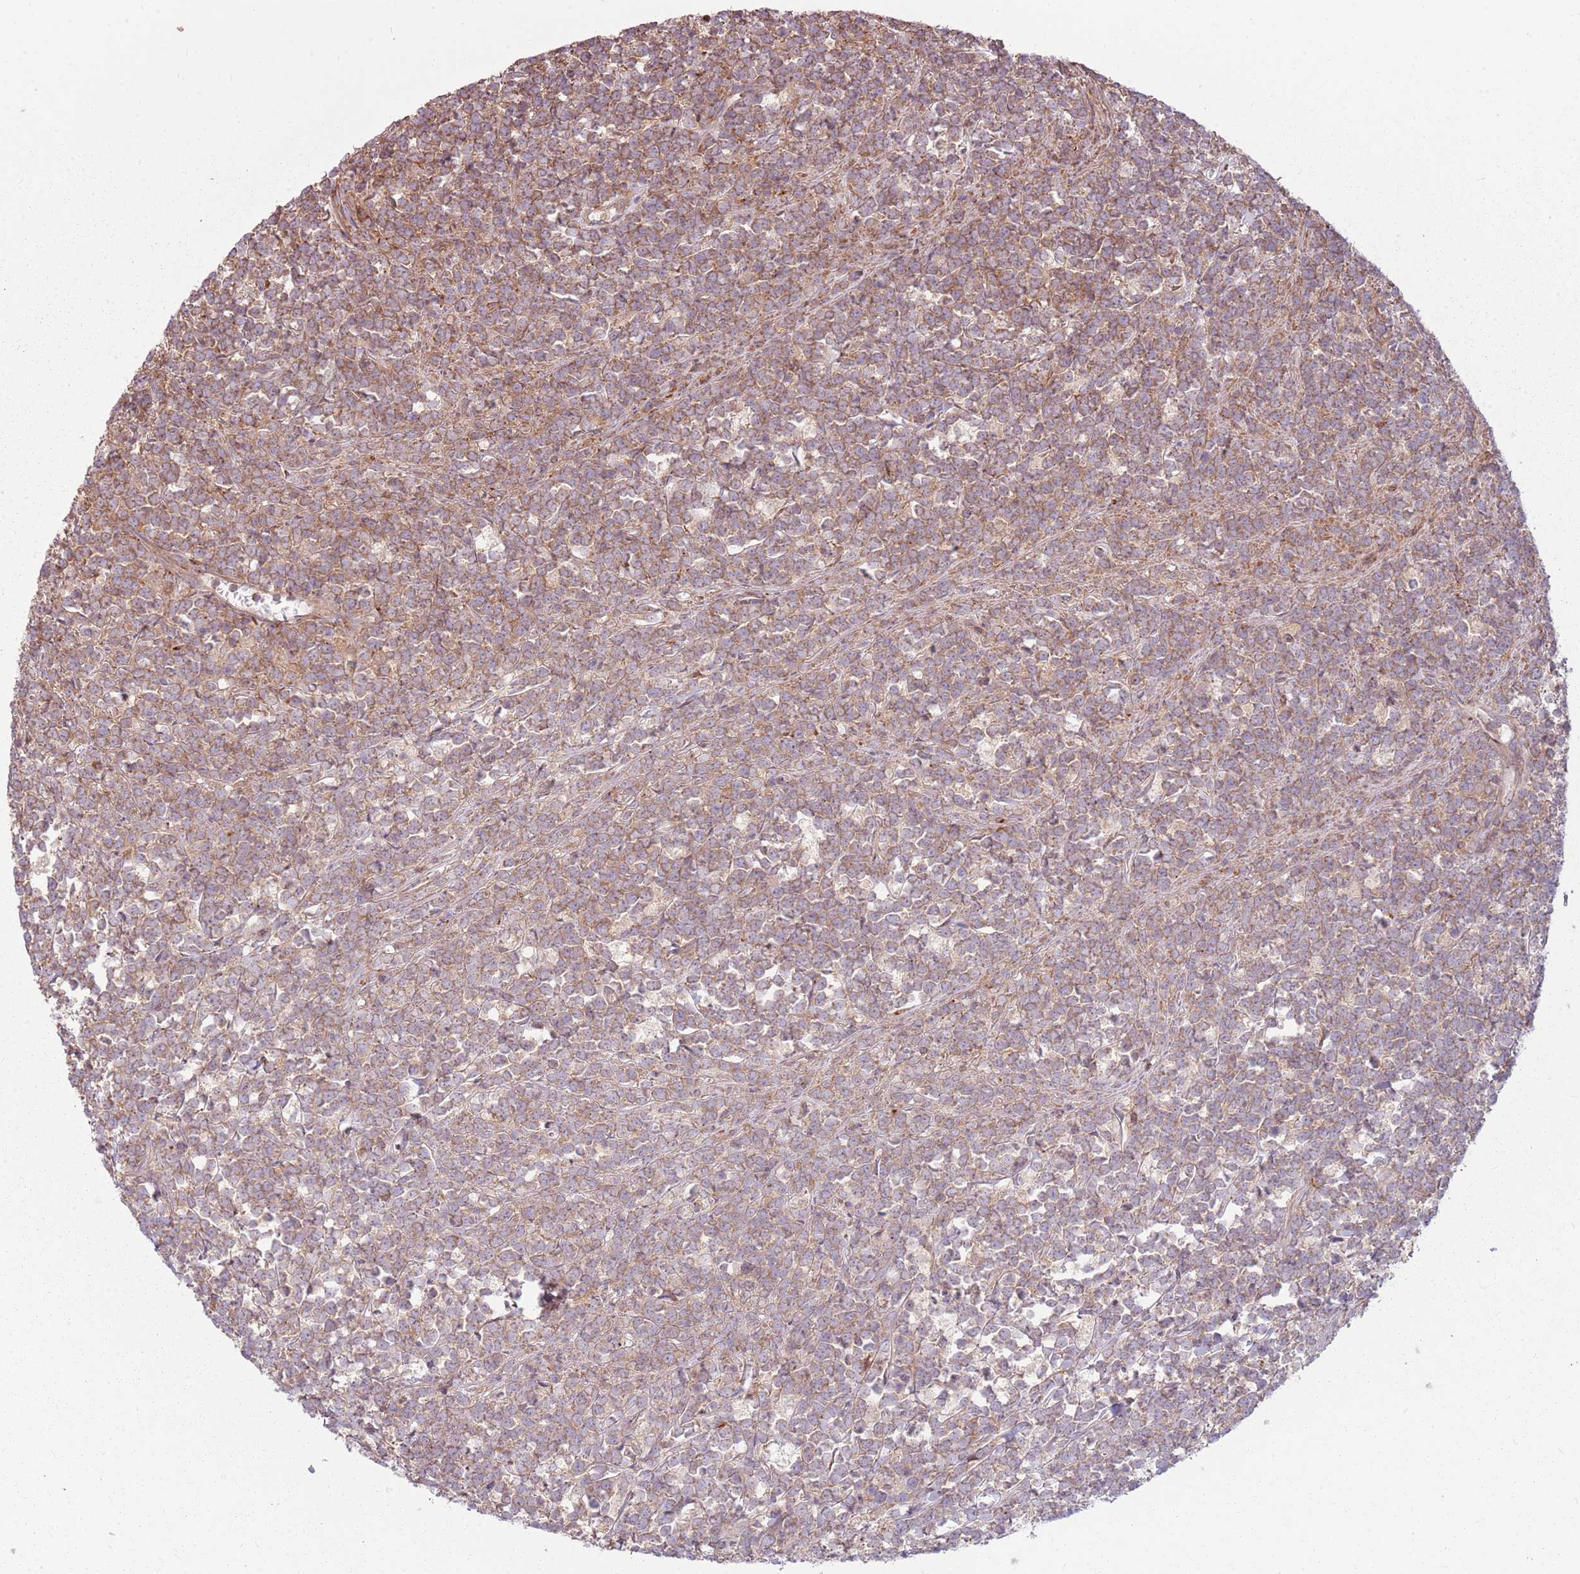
{"staining": {"intensity": "moderate", "quantity": "25%-75%", "location": "cytoplasmic/membranous"}, "tissue": "lymphoma", "cell_type": "Tumor cells", "image_type": "cancer", "snomed": [{"axis": "morphology", "description": "Malignant lymphoma, non-Hodgkin's type, High grade"}, {"axis": "topography", "description": "Small intestine"}, {"axis": "topography", "description": "Colon"}], "caption": "Immunohistochemical staining of human high-grade malignant lymphoma, non-Hodgkin's type exhibits medium levels of moderate cytoplasmic/membranous expression in approximately 25%-75% of tumor cells.", "gene": "RPL21", "patient": {"sex": "male", "age": 8}}